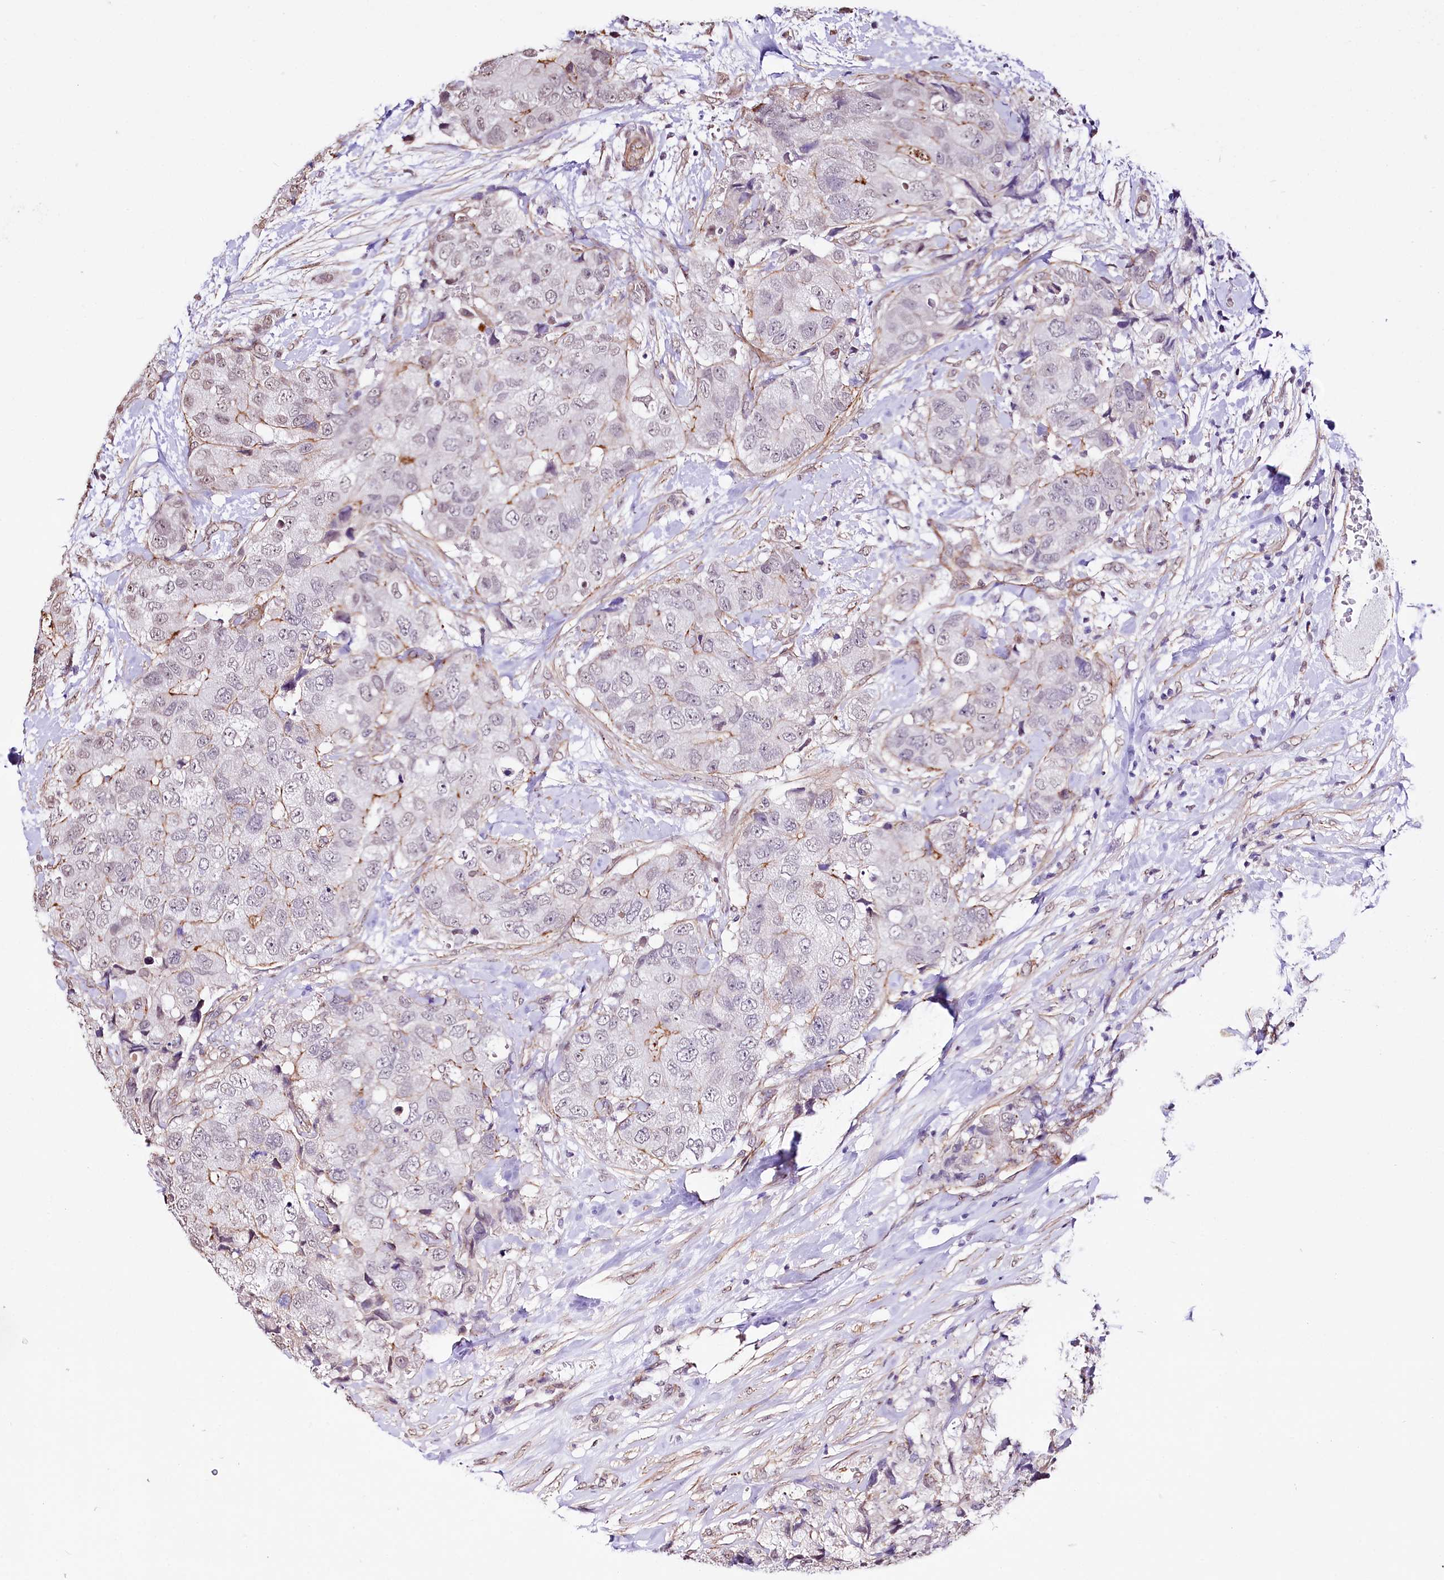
{"staining": {"intensity": "moderate", "quantity": "<25%", "location": "cytoplasmic/membranous"}, "tissue": "breast cancer", "cell_type": "Tumor cells", "image_type": "cancer", "snomed": [{"axis": "morphology", "description": "Duct carcinoma"}, {"axis": "topography", "description": "Breast"}], "caption": "DAB immunohistochemical staining of human breast cancer (infiltrating ductal carcinoma) reveals moderate cytoplasmic/membranous protein expression in approximately <25% of tumor cells.", "gene": "ST7", "patient": {"sex": "female", "age": 62}}